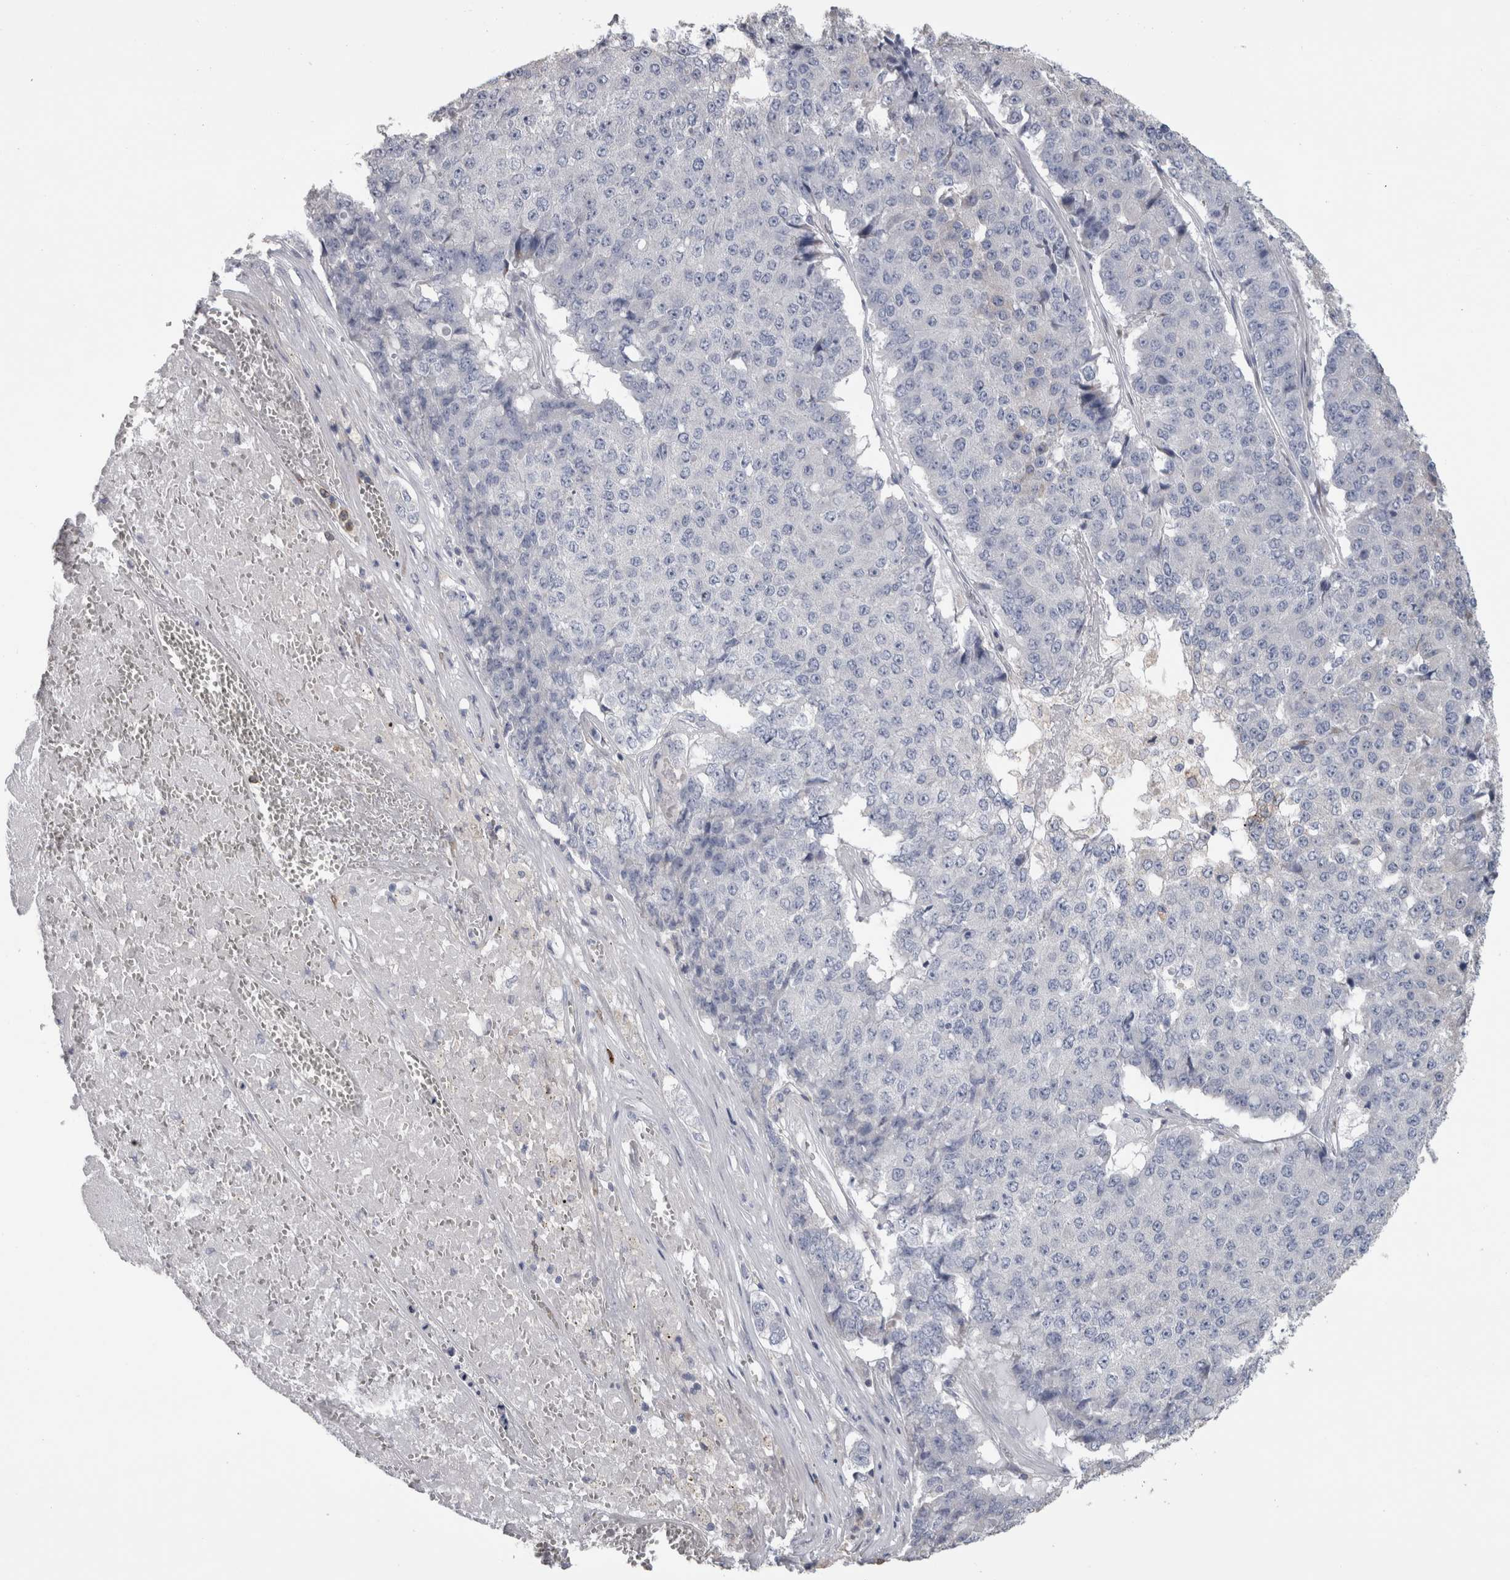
{"staining": {"intensity": "negative", "quantity": "none", "location": "none"}, "tissue": "pancreatic cancer", "cell_type": "Tumor cells", "image_type": "cancer", "snomed": [{"axis": "morphology", "description": "Adenocarcinoma, NOS"}, {"axis": "topography", "description": "Pancreas"}], "caption": "The photomicrograph shows no staining of tumor cells in adenocarcinoma (pancreatic).", "gene": "IL33", "patient": {"sex": "male", "age": 50}}